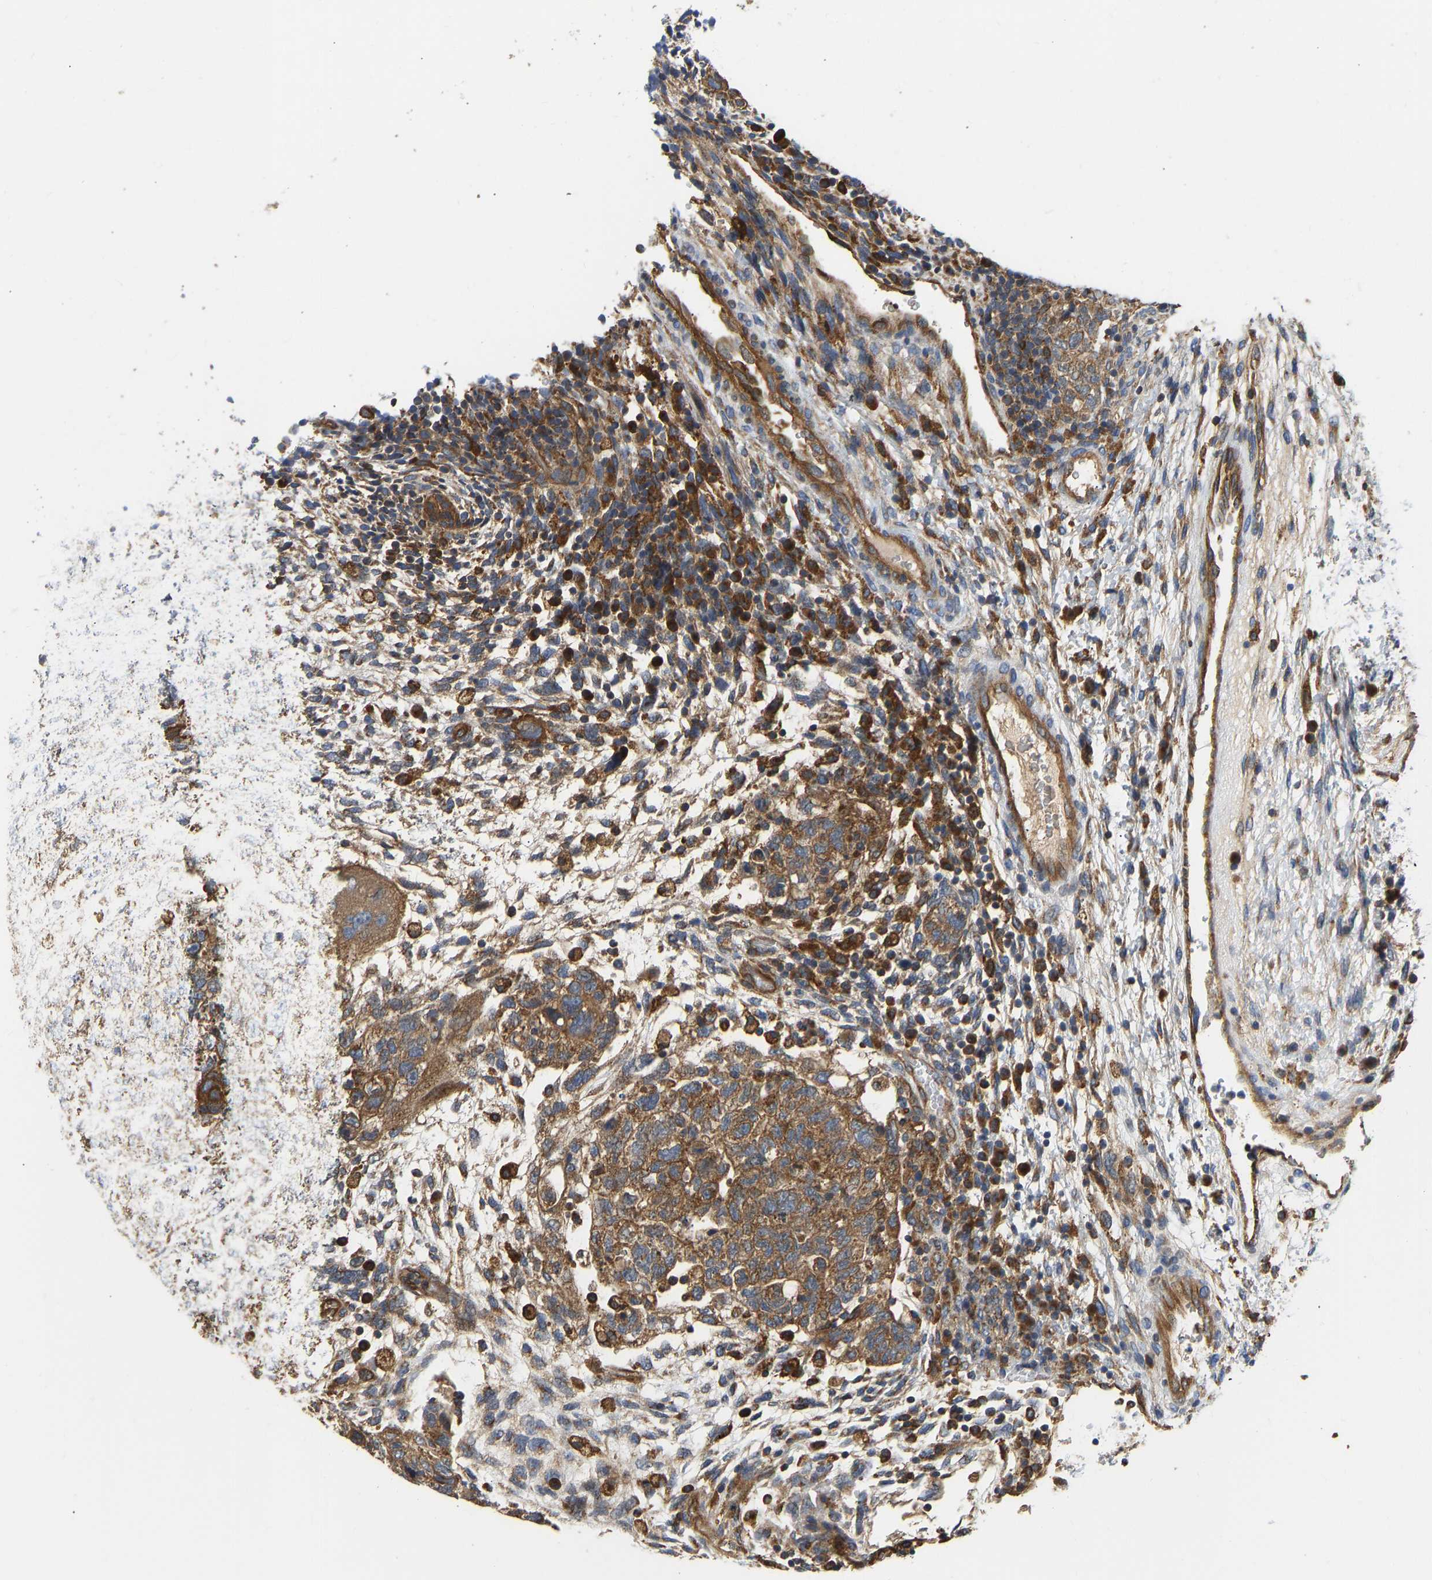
{"staining": {"intensity": "moderate", "quantity": ">75%", "location": "cytoplasmic/membranous"}, "tissue": "testis cancer", "cell_type": "Tumor cells", "image_type": "cancer", "snomed": [{"axis": "morphology", "description": "Carcinoma, Embryonal, NOS"}, {"axis": "topography", "description": "Testis"}], "caption": "The immunohistochemical stain labels moderate cytoplasmic/membranous positivity in tumor cells of testis embryonal carcinoma tissue.", "gene": "FLNB", "patient": {"sex": "male", "age": 36}}